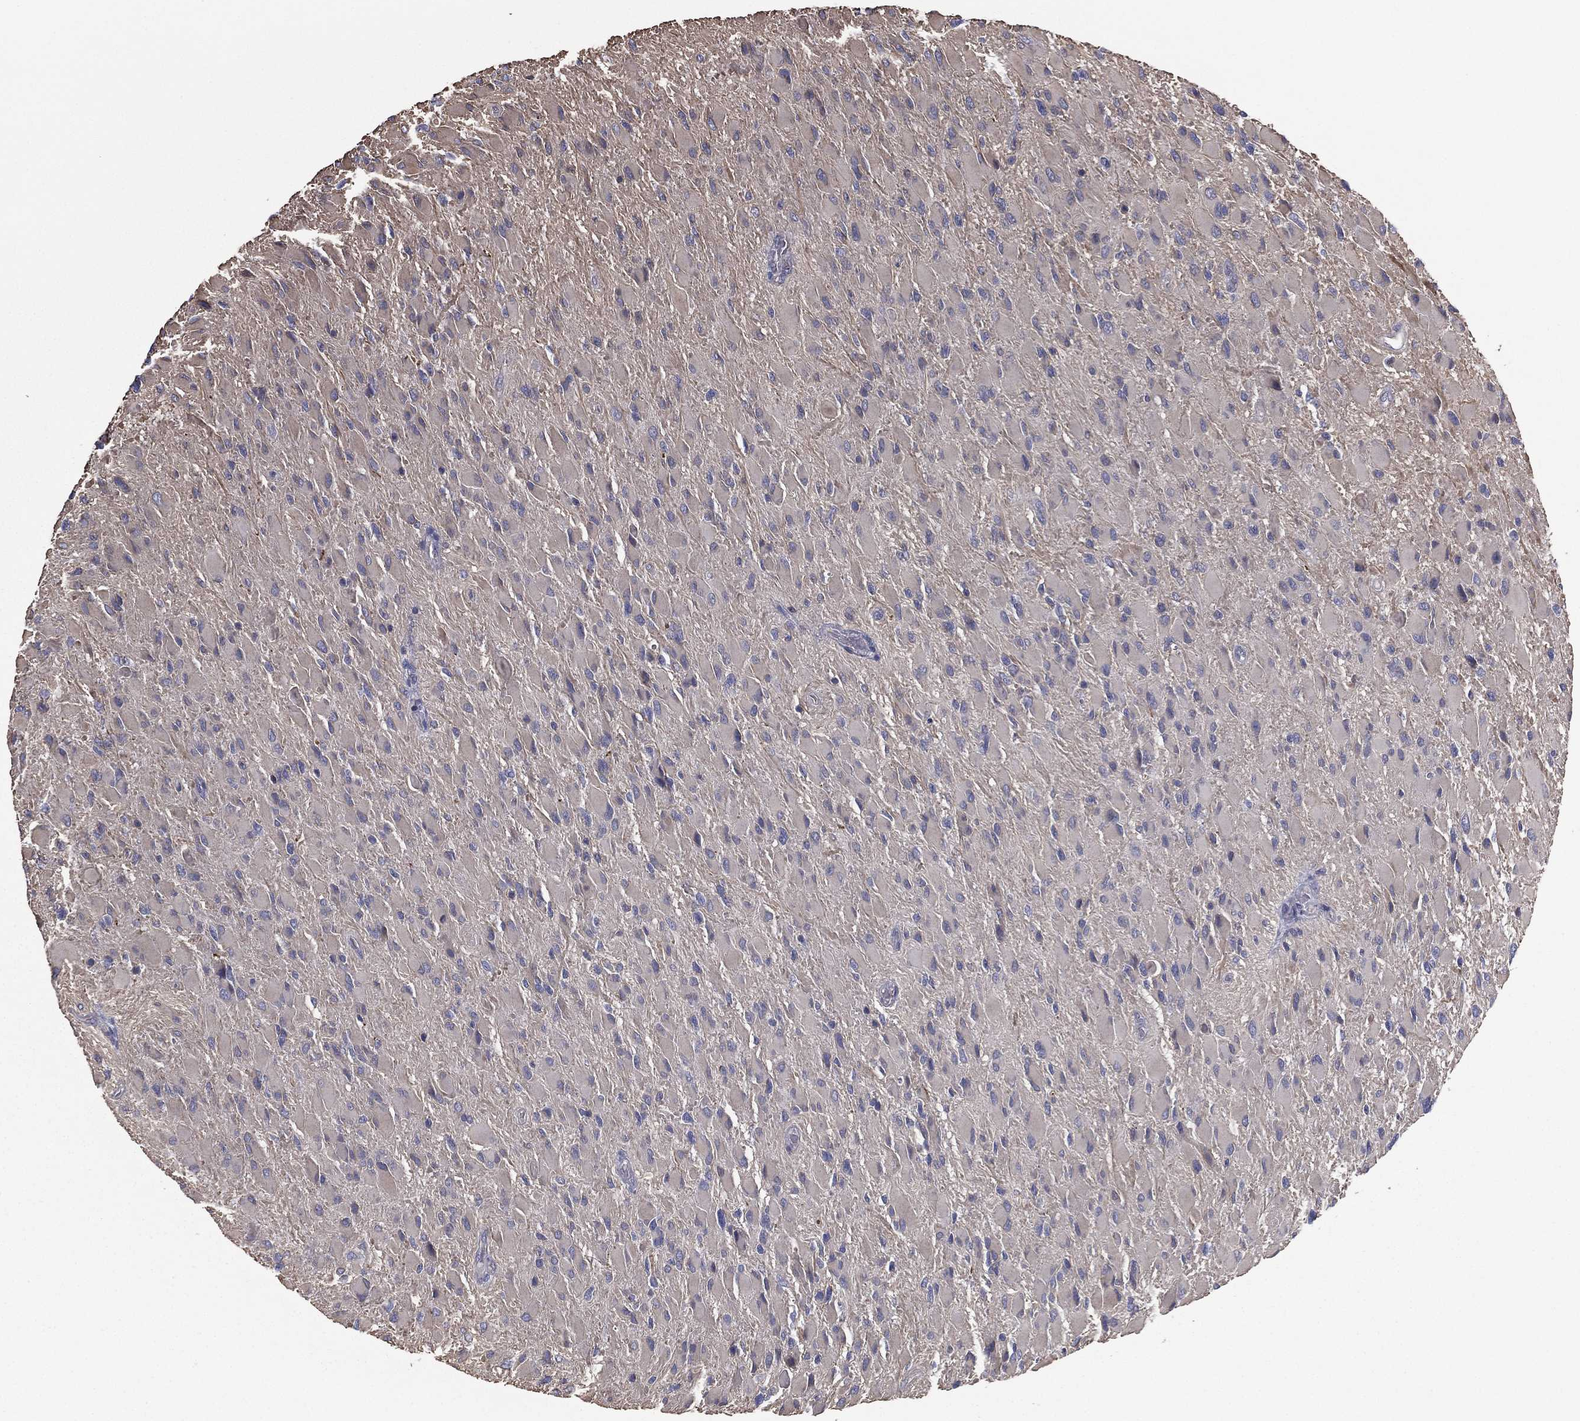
{"staining": {"intensity": "negative", "quantity": "none", "location": "none"}, "tissue": "glioma", "cell_type": "Tumor cells", "image_type": "cancer", "snomed": [{"axis": "morphology", "description": "Glioma, malignant, High grade"}, {"axis": "topography", "description": "Cerebral cortex"}], "caption": "IHC micrograph of neoplastic tissue: human glioma stained with DAB (3,3'-diaminobenzidine) displays no significant protein staining in tumor cells. (Immunohistochemistry (ihc), brightfield microscopy, high magnification).", "gene": "SCUBE1", "patient": {"sex": "female", "age": 36}}